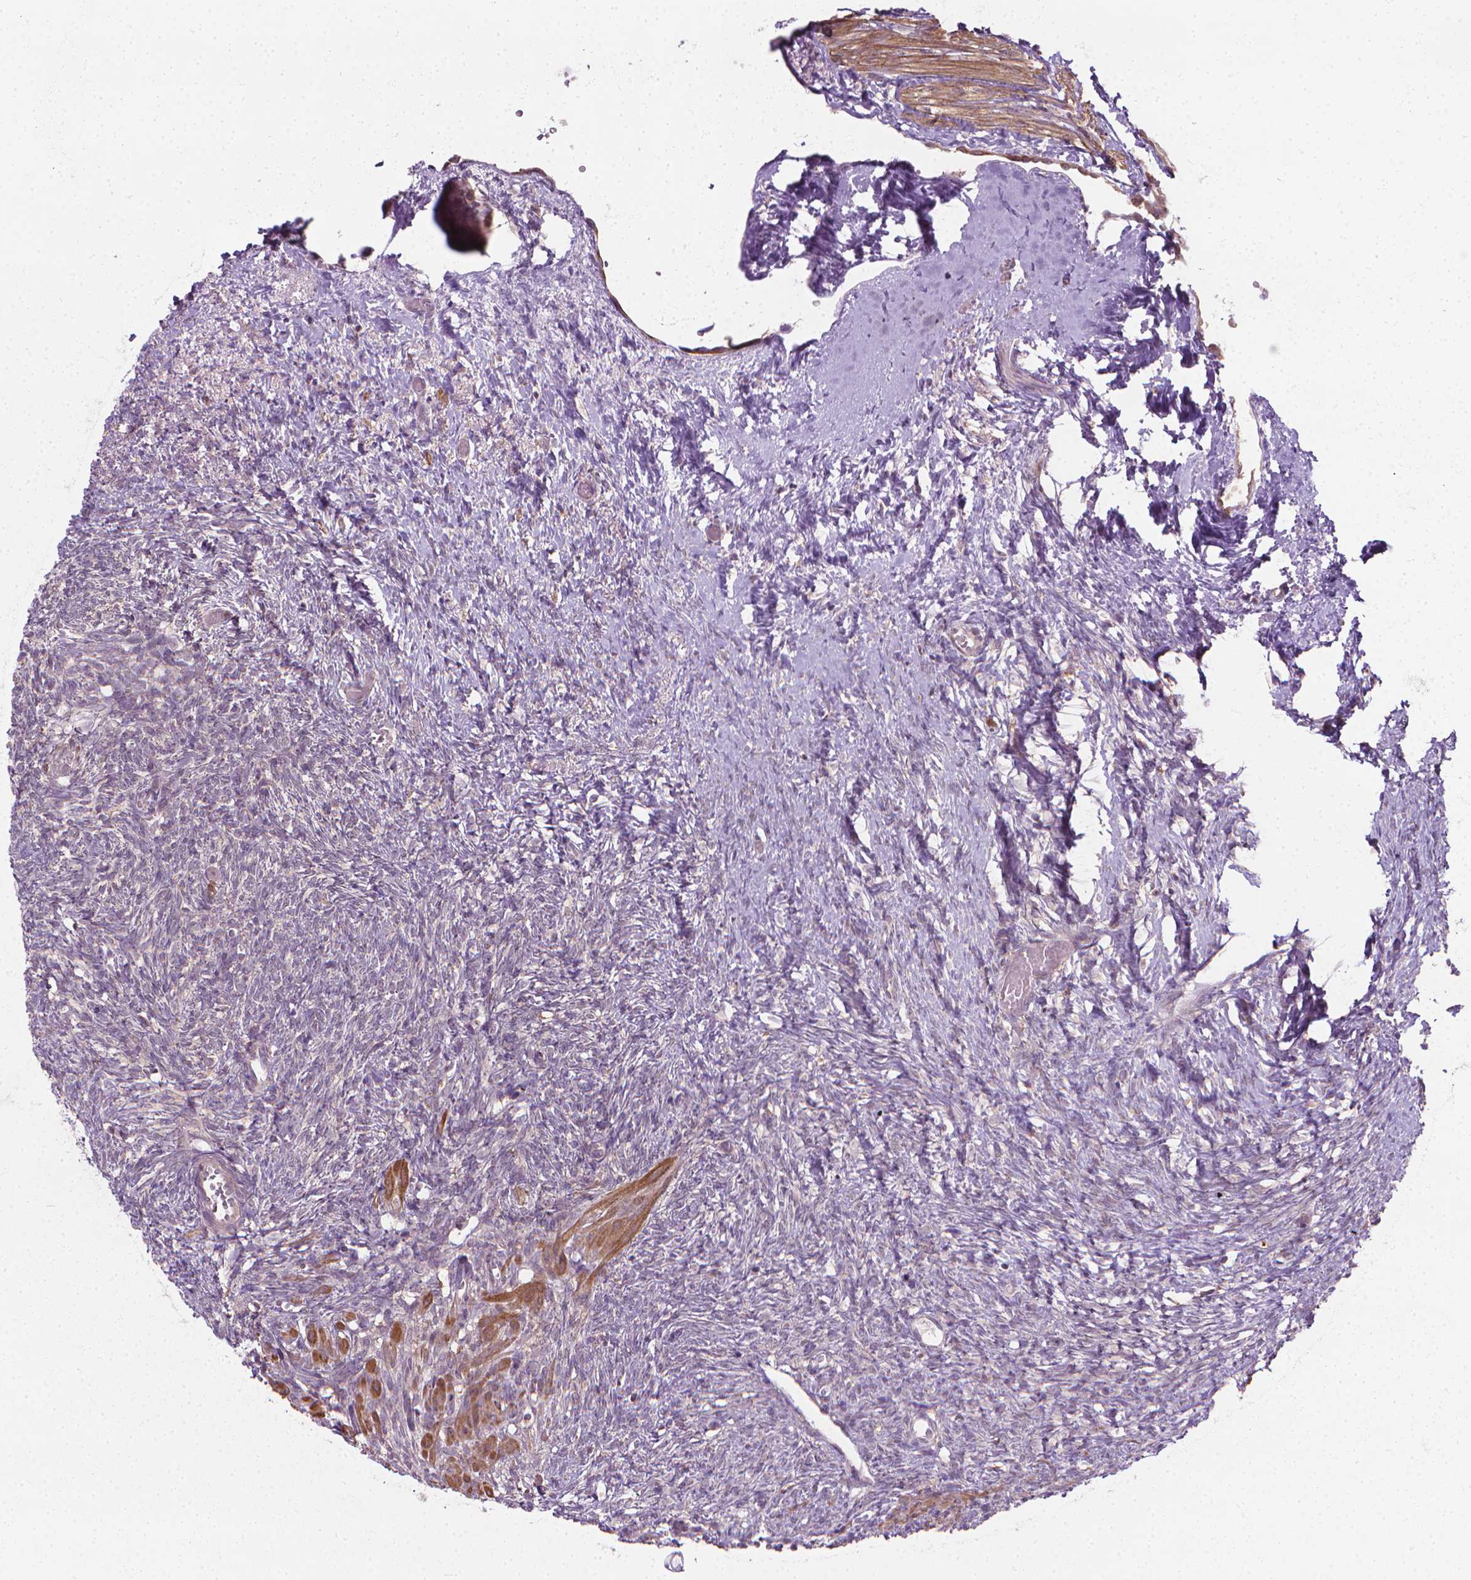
{"staining": {"intensity": "negative", "quantity": "none", "location": "none"}, "tissue": "ovary", "cell_type": "Follicle cells", "image_type": "normal", "snomed": [{"axis": "morphology", "description": "Normal tissue, NOS"}, {"axis": "topography", "description": "Ovary"}], "caption": "Immunohistochemical staining of unremarkable human ovary displays no significant expression in follicle cells.", "gene": "PRAG1", "patient": {"sex": "female", "age": 46}}